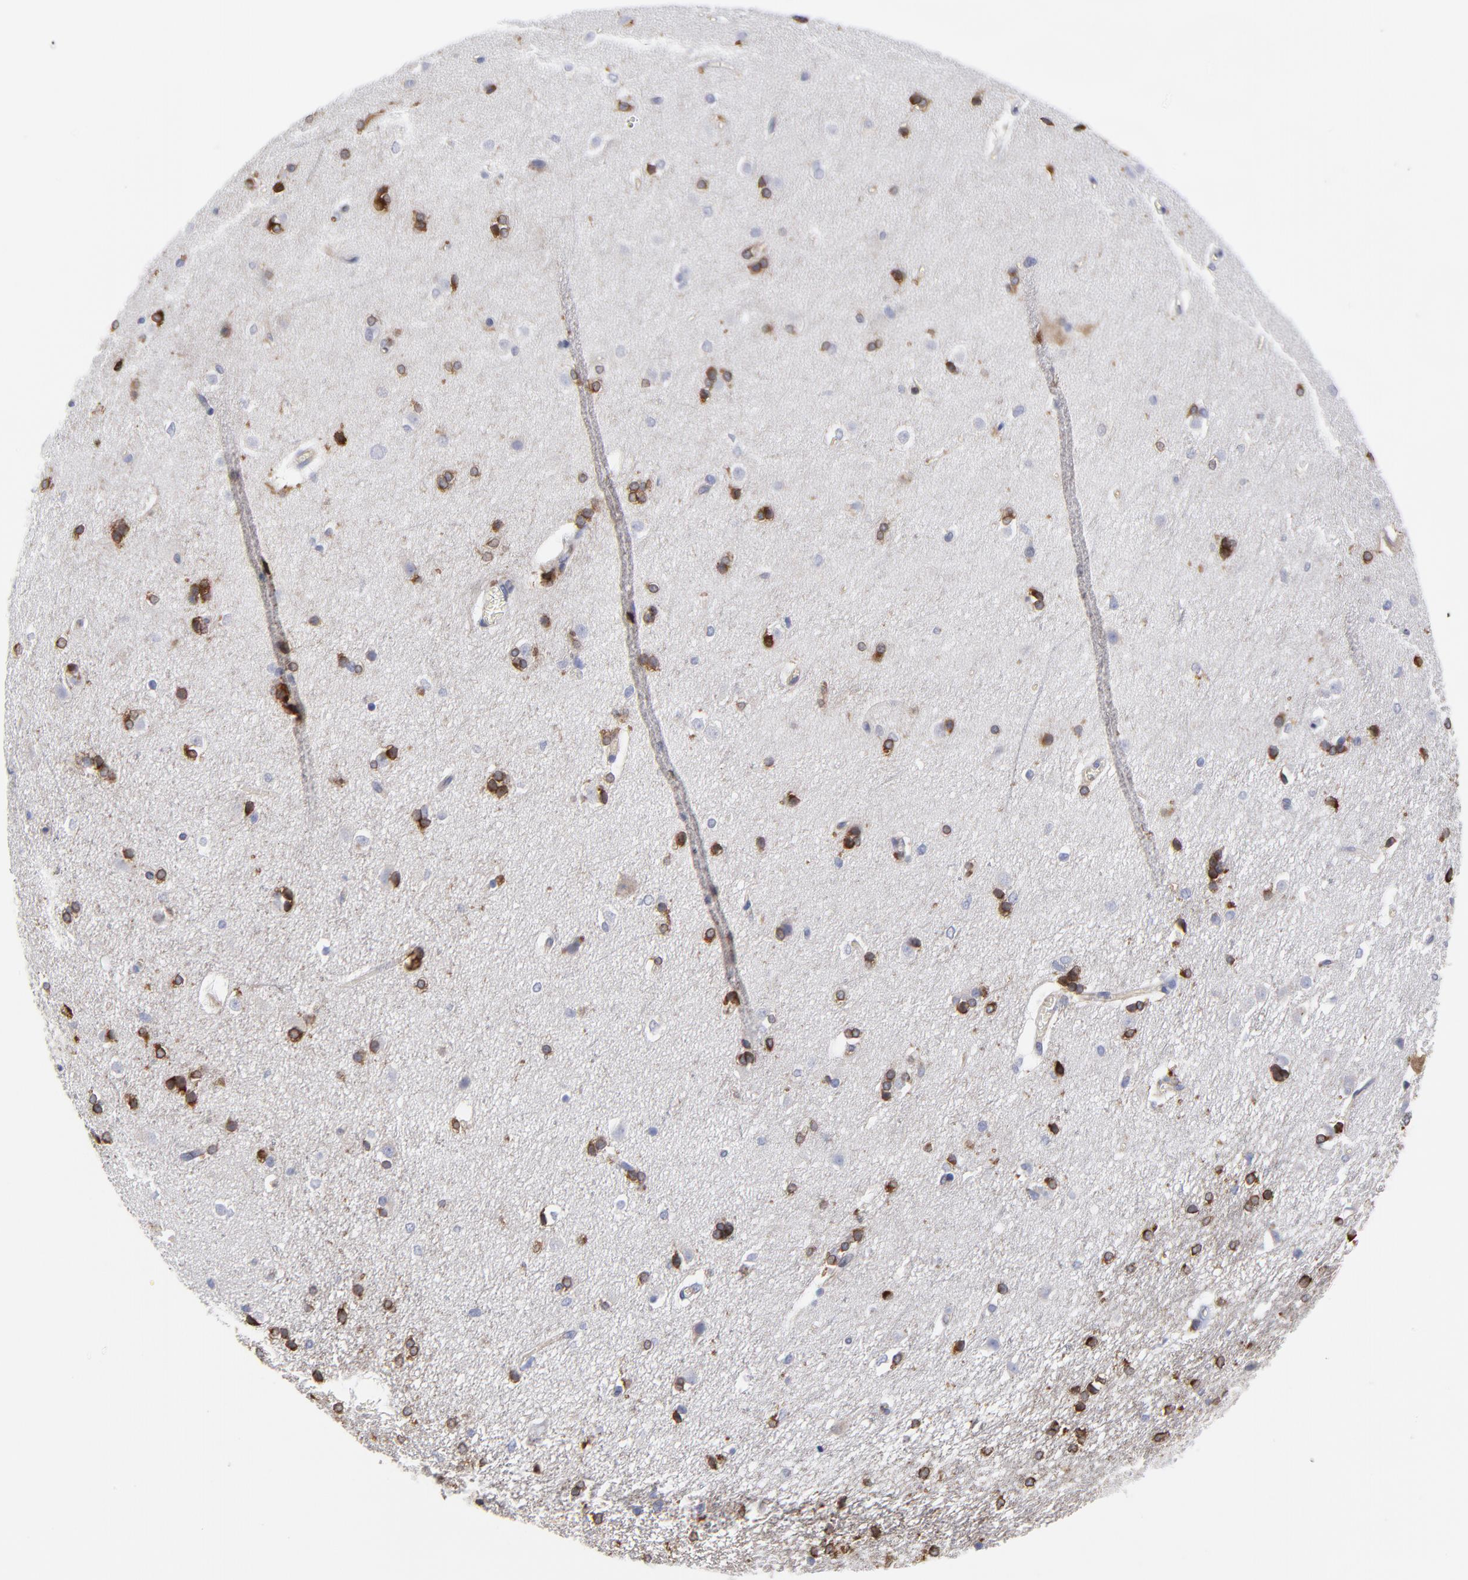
{"staining": {"intensity": "moderate", "quantity": "25%-75%", "location": "cytoplasmic/membranous"}, "tissue": "caudate", "cell_type": "Glial cells", "image_type": "normal", "snomed": [{"axis": "morphology", "description": "Normal tissue, NOS"}, {"axis": "topography", "description": "Lateral ventricle wall"}], "caption": "A histopathology image showing moderate cytoplasmic/membranous positivity in about 25%-75% of glial cells in normal caudate, as visualized by brown immunohistochemical staining.", "gene": "MOSPD2", "patient": {"sex": "female", "age": 19}}